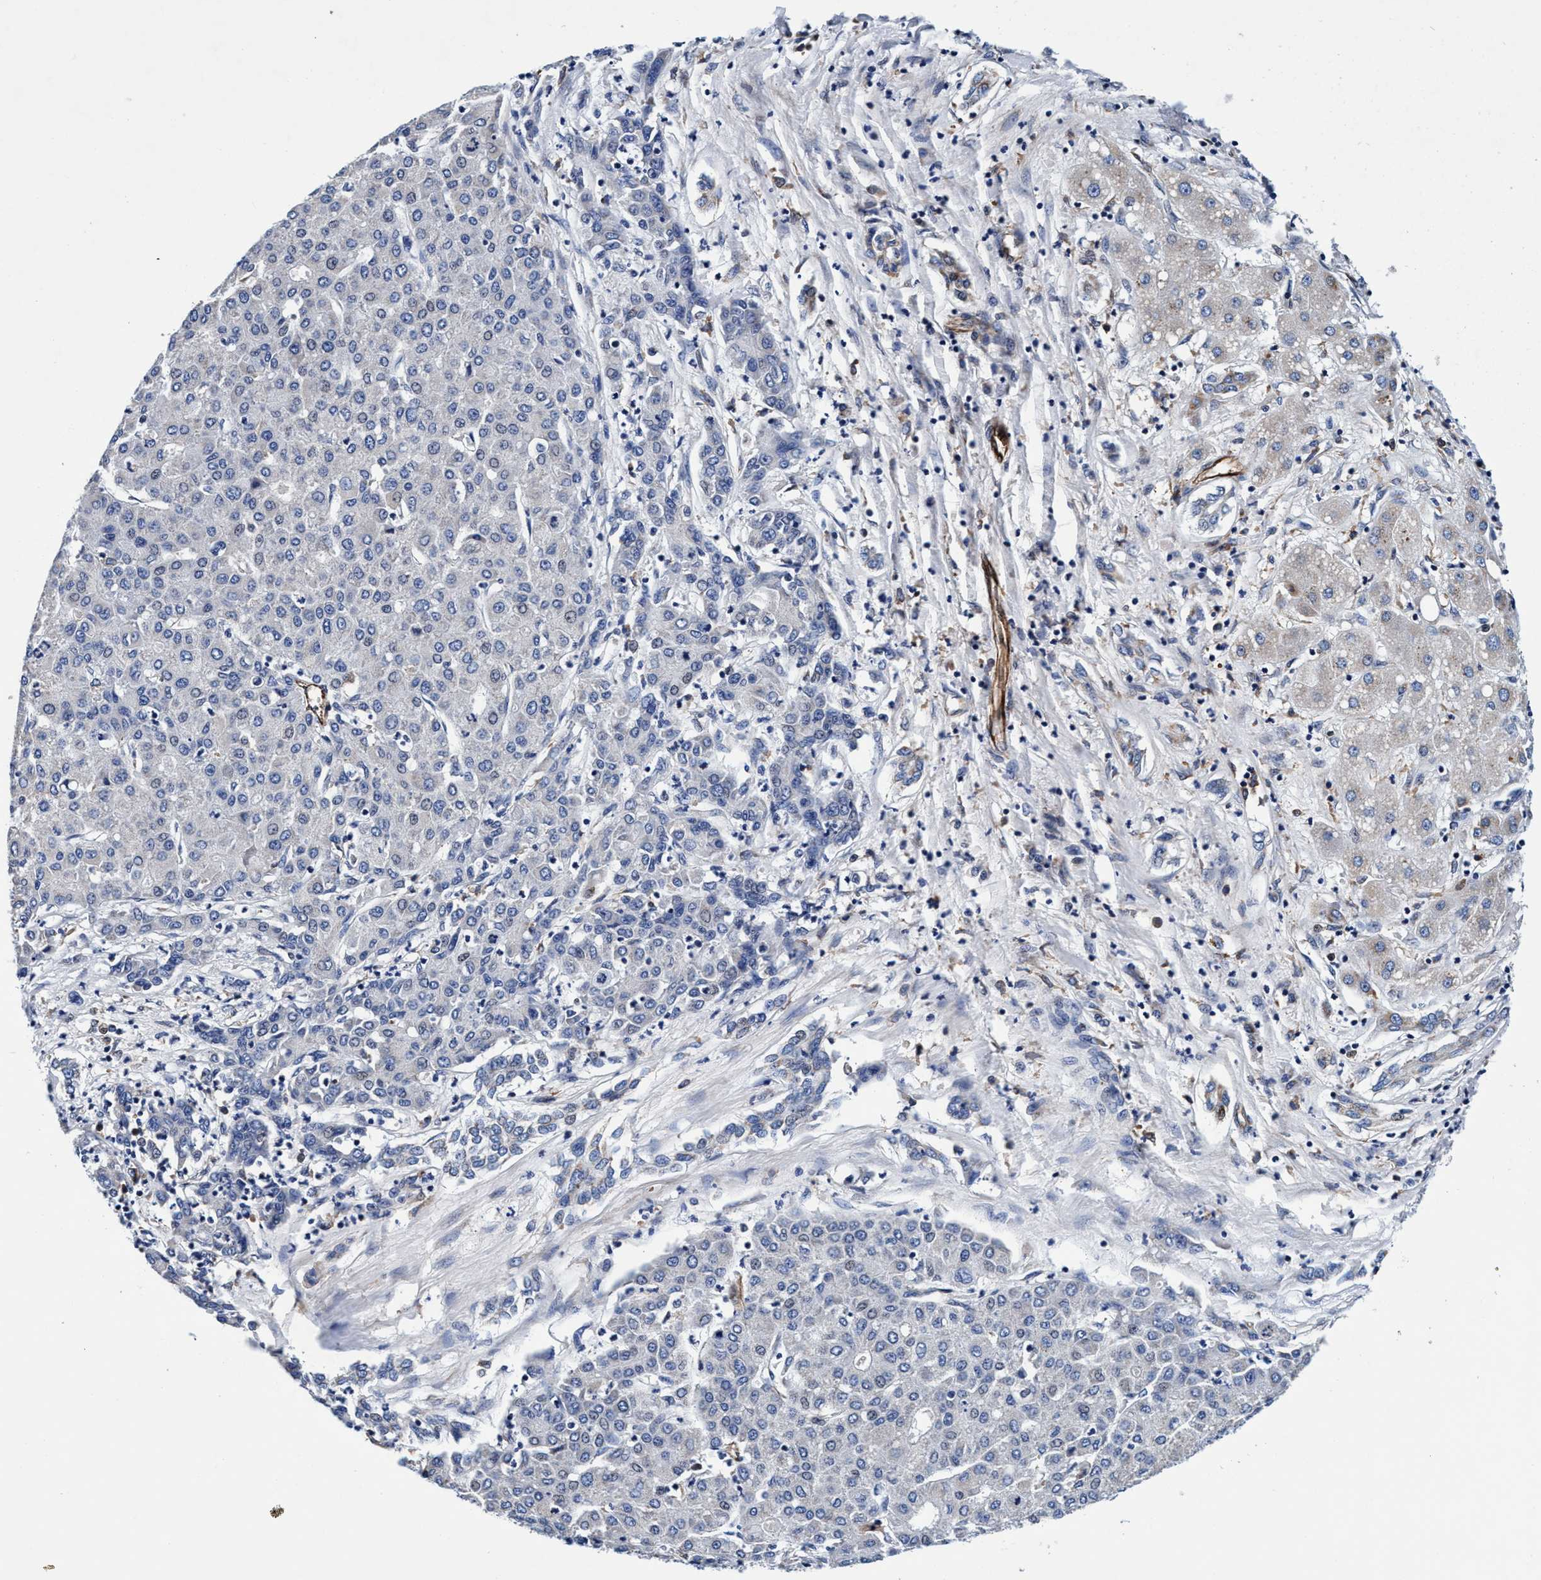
{"staining": {"intensity": "negative", "quantity": "none", "location": "none"}, "tissue": "liver cancer", "cell_type": "Tumor cells", "image_type": "cancer", "snomed": [{"axis": "morphology", "description": "Carcinoma, Hepatocellular, NOS"}, {"axis": "topography", "description": "Liver"}], "caption": "This is a photomicrograph of immunohistochemistry (IHC) staining of liver cancer (hepatocellular carcinoma), which shows no staining in tumor cells.", "gene": "UBALD2", "patient": {"sex": "male", "age": 65}}